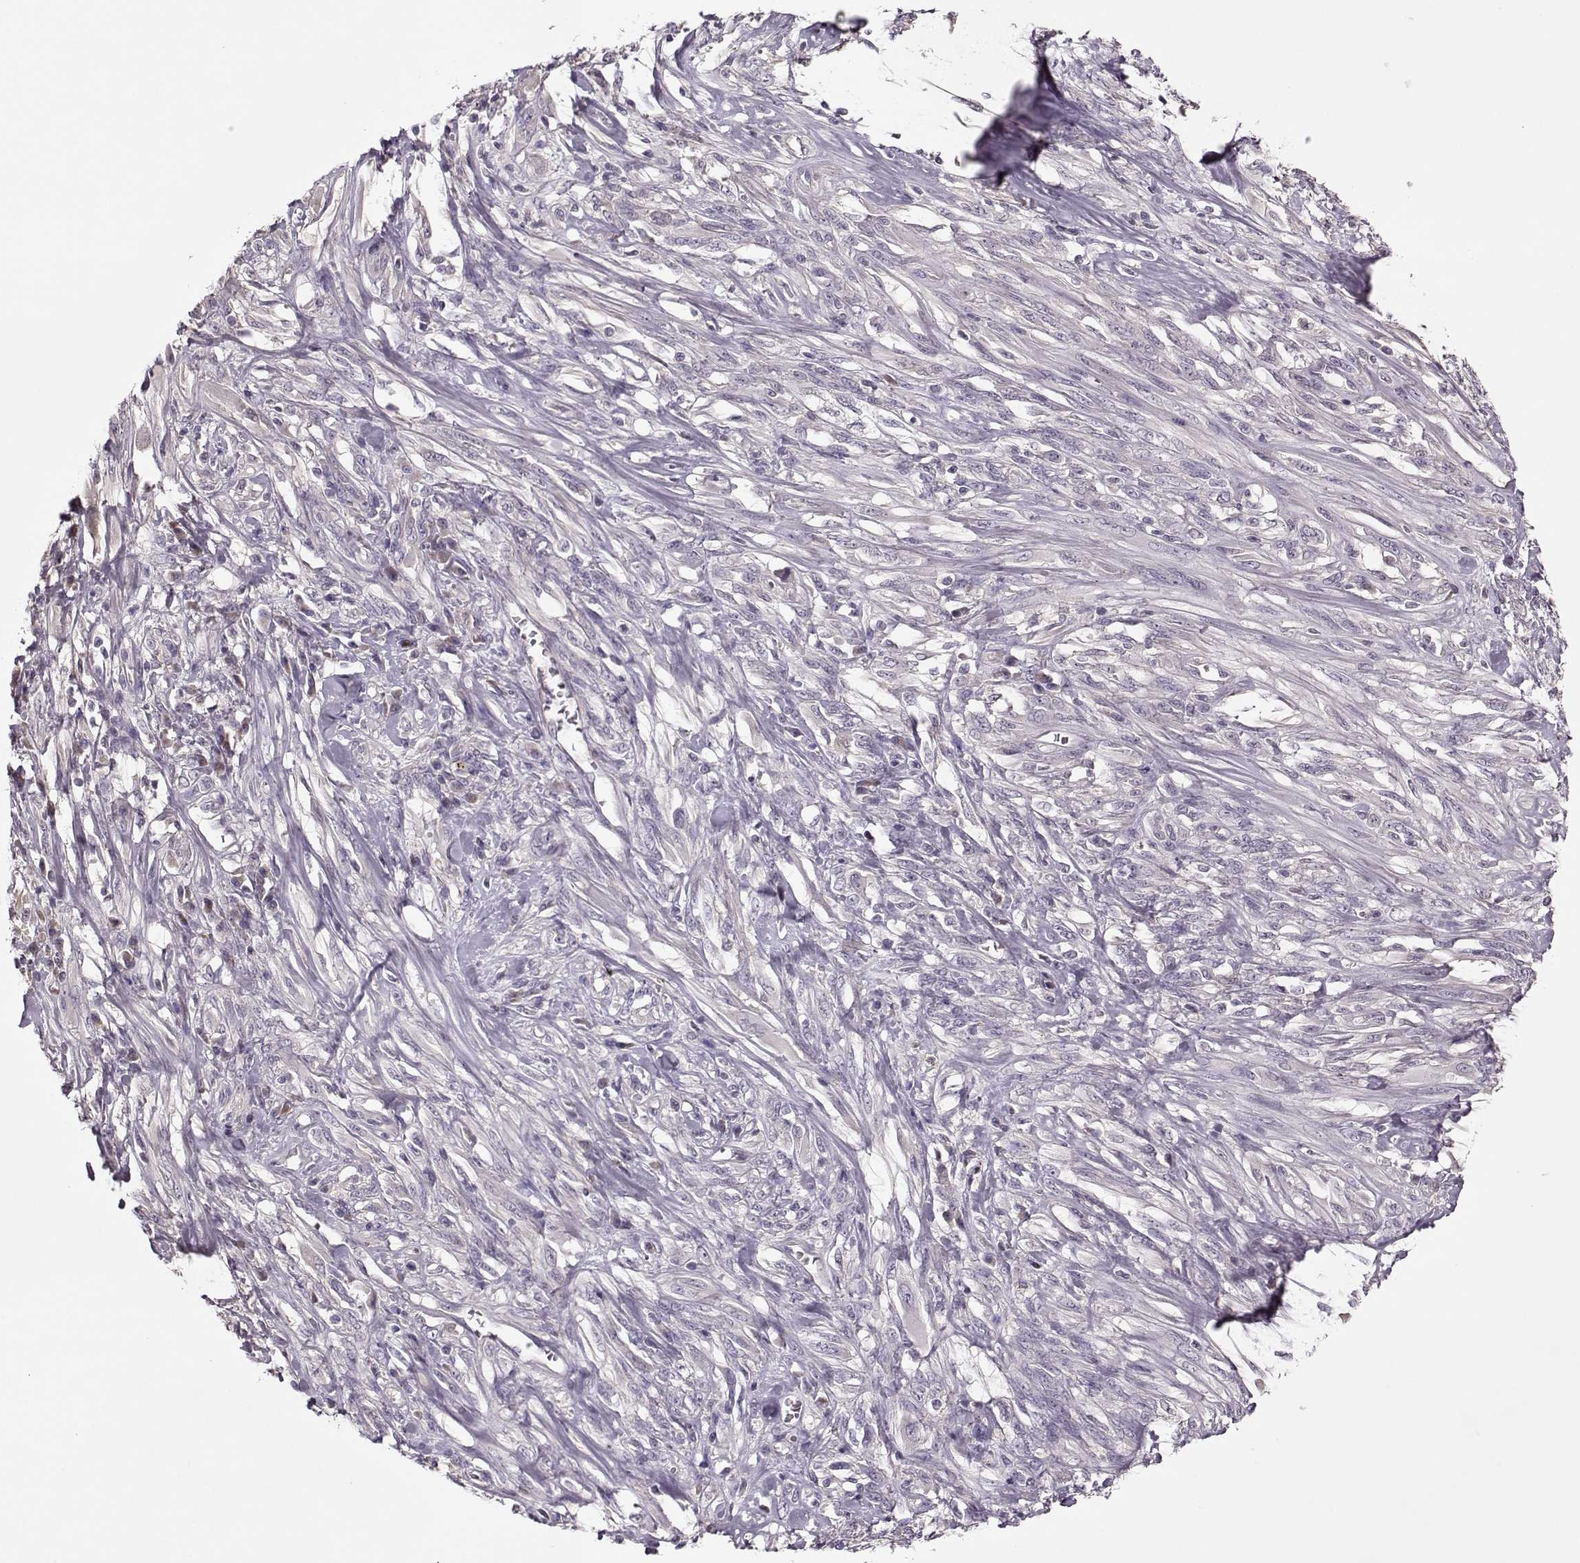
{"staining": {"intensity": "negative", "quantity": "none", "location": "none"}, "tissue": "melanoma", "cell_type": "Tumor cells", "image_type": "cancer", "snomed": [{"axis": "morphology", "description": "Malignant melanoma, NOS"}, {"axis": "topography", "description": "Skin"}], "caption": "Protein analysis of malignant melanoma reveals no significant expression in tumor cells.", "gene": "ACOT11", "patient": {"sex": "female", "age": 91}}